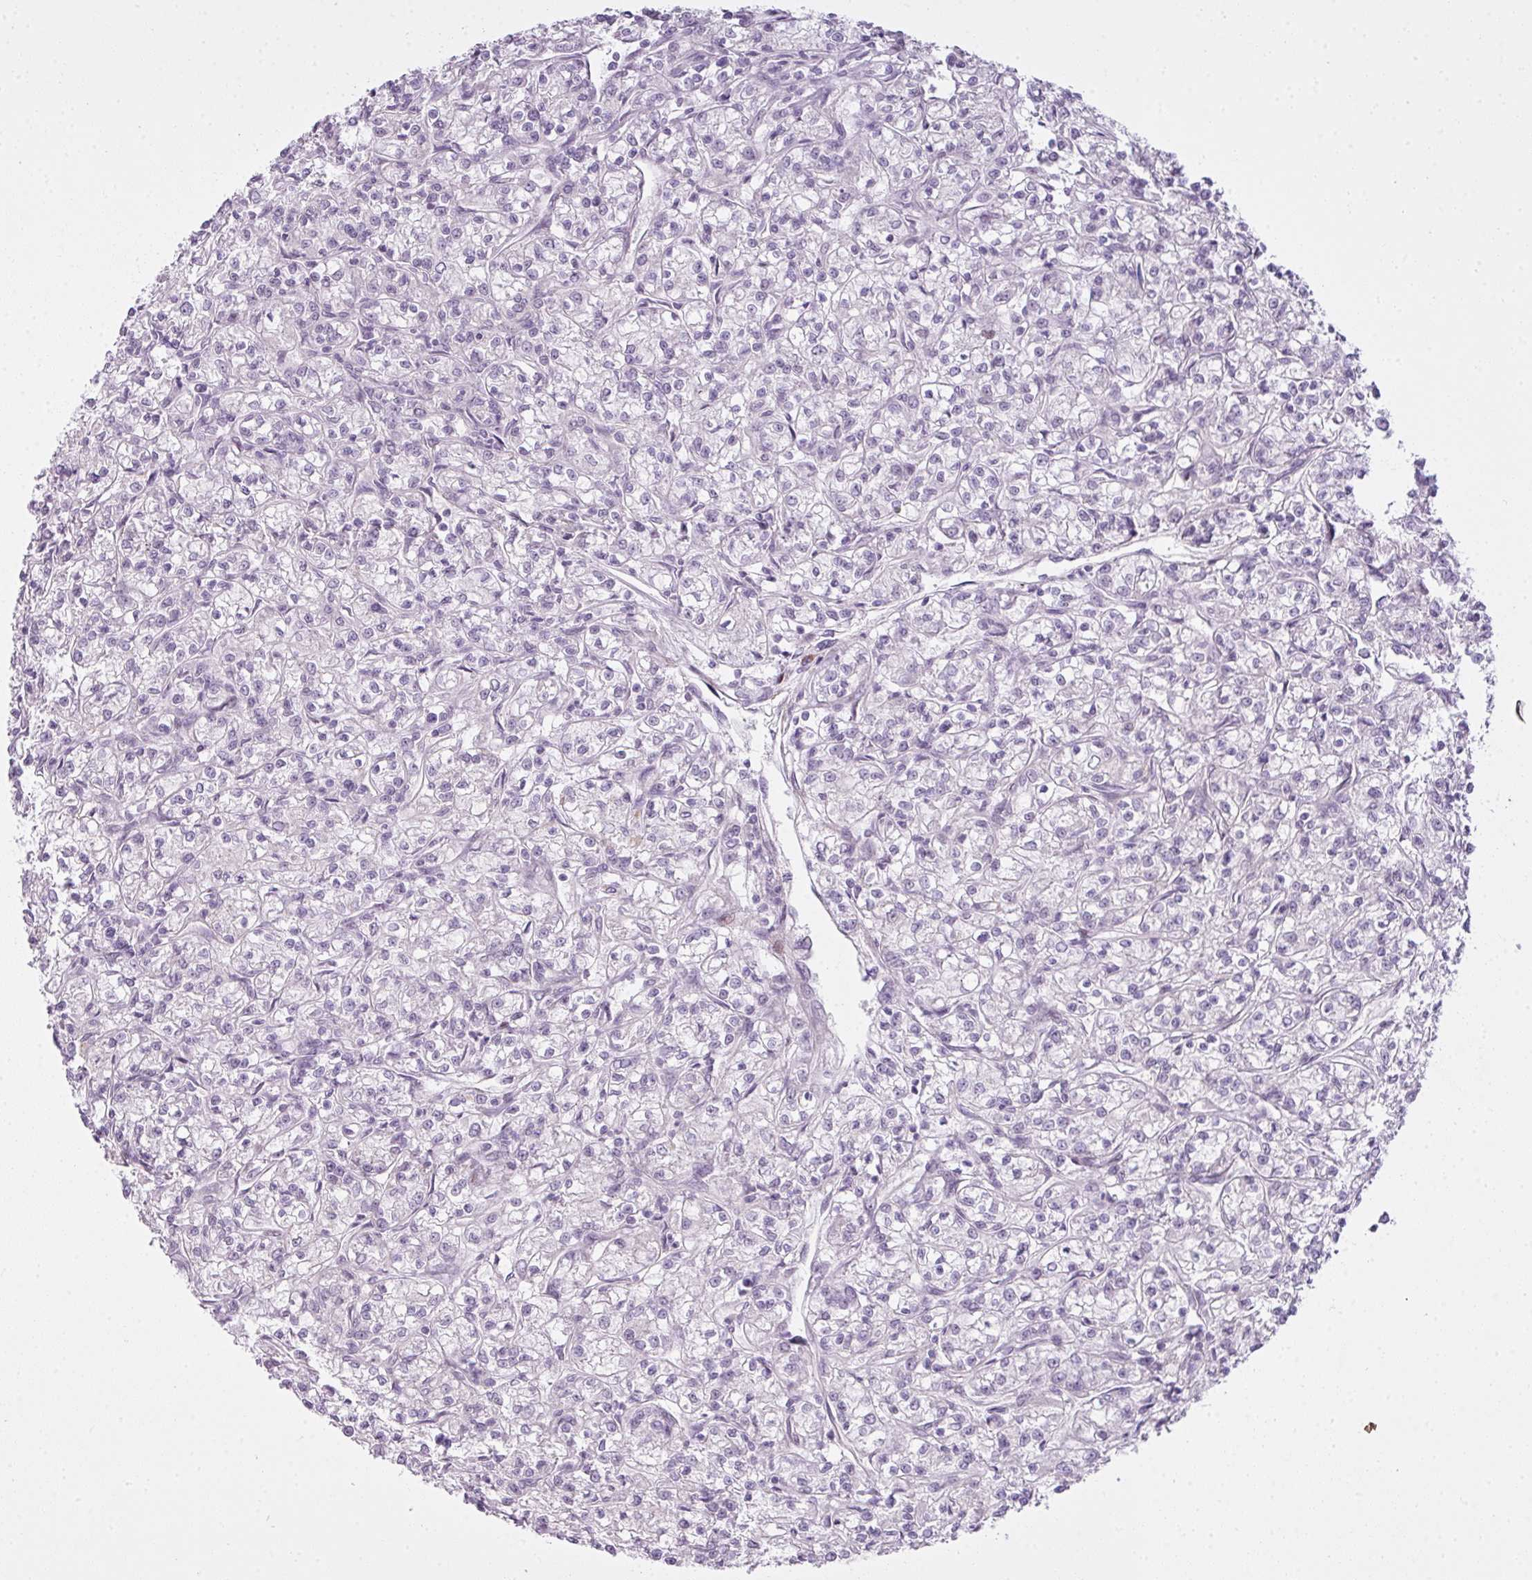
{"staining": {"intensity": "negative", "quantity": "none", "location": "none"}, "tissue": "renal cancer", "cell_type": "Tumor cells", "image_type": "cancer", "snomed": [{"axis": "morphology", "description": "Adenocarcinoma, NOS"}, {"axis": "topography", "description": "Kidney"}], "caption": "Immunohistochemical staining of human renal adenocarcinoma displays no significant staining in tumor cells.", "gene": "ZNF688", "patient": {"sex": "female", "age": 59}}